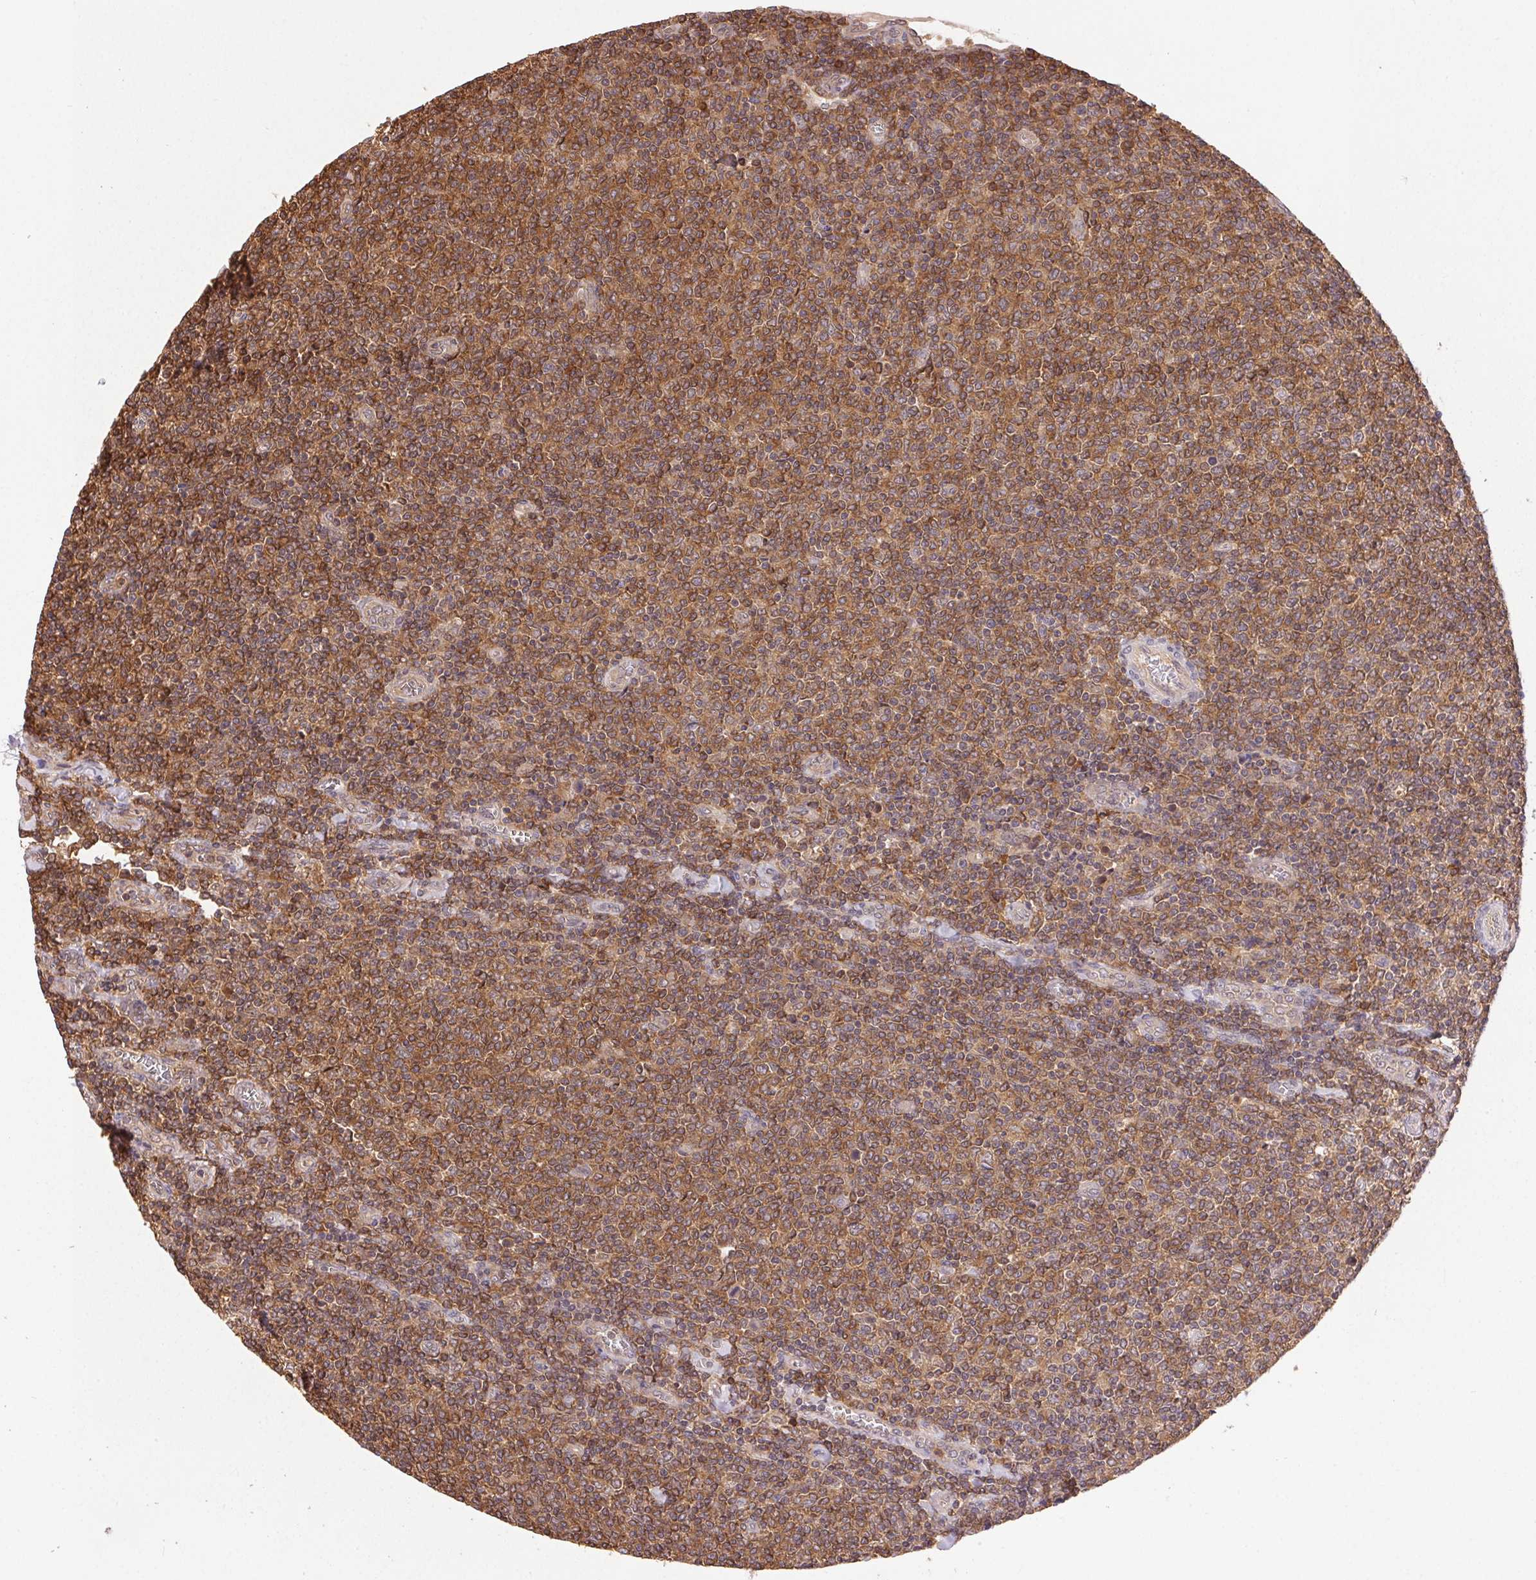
{"staining": {"intensity": "moderate", "quantity": ">75%", "location": "cytoplasmic/membranous"}, "tissue": "lymphoma", "cell_type": "Tumor cells", "image_type": "cancer", "snomed": [{"axis": "morphology", "description": "Malignant lymphoma, non-Hodgkin's type, Low grade"}, {"axis": "topography", "description": "Lymph node"}], "caption": "Protein expression analysis of human low-grade malignant lymphoma, non-Hodgkin's type reveals moderate cytoplasmic/membranous expression in approximately >75% of tumor cells.", "gene": "GDI2", "patient": {"sex": "male", "age": 52}}